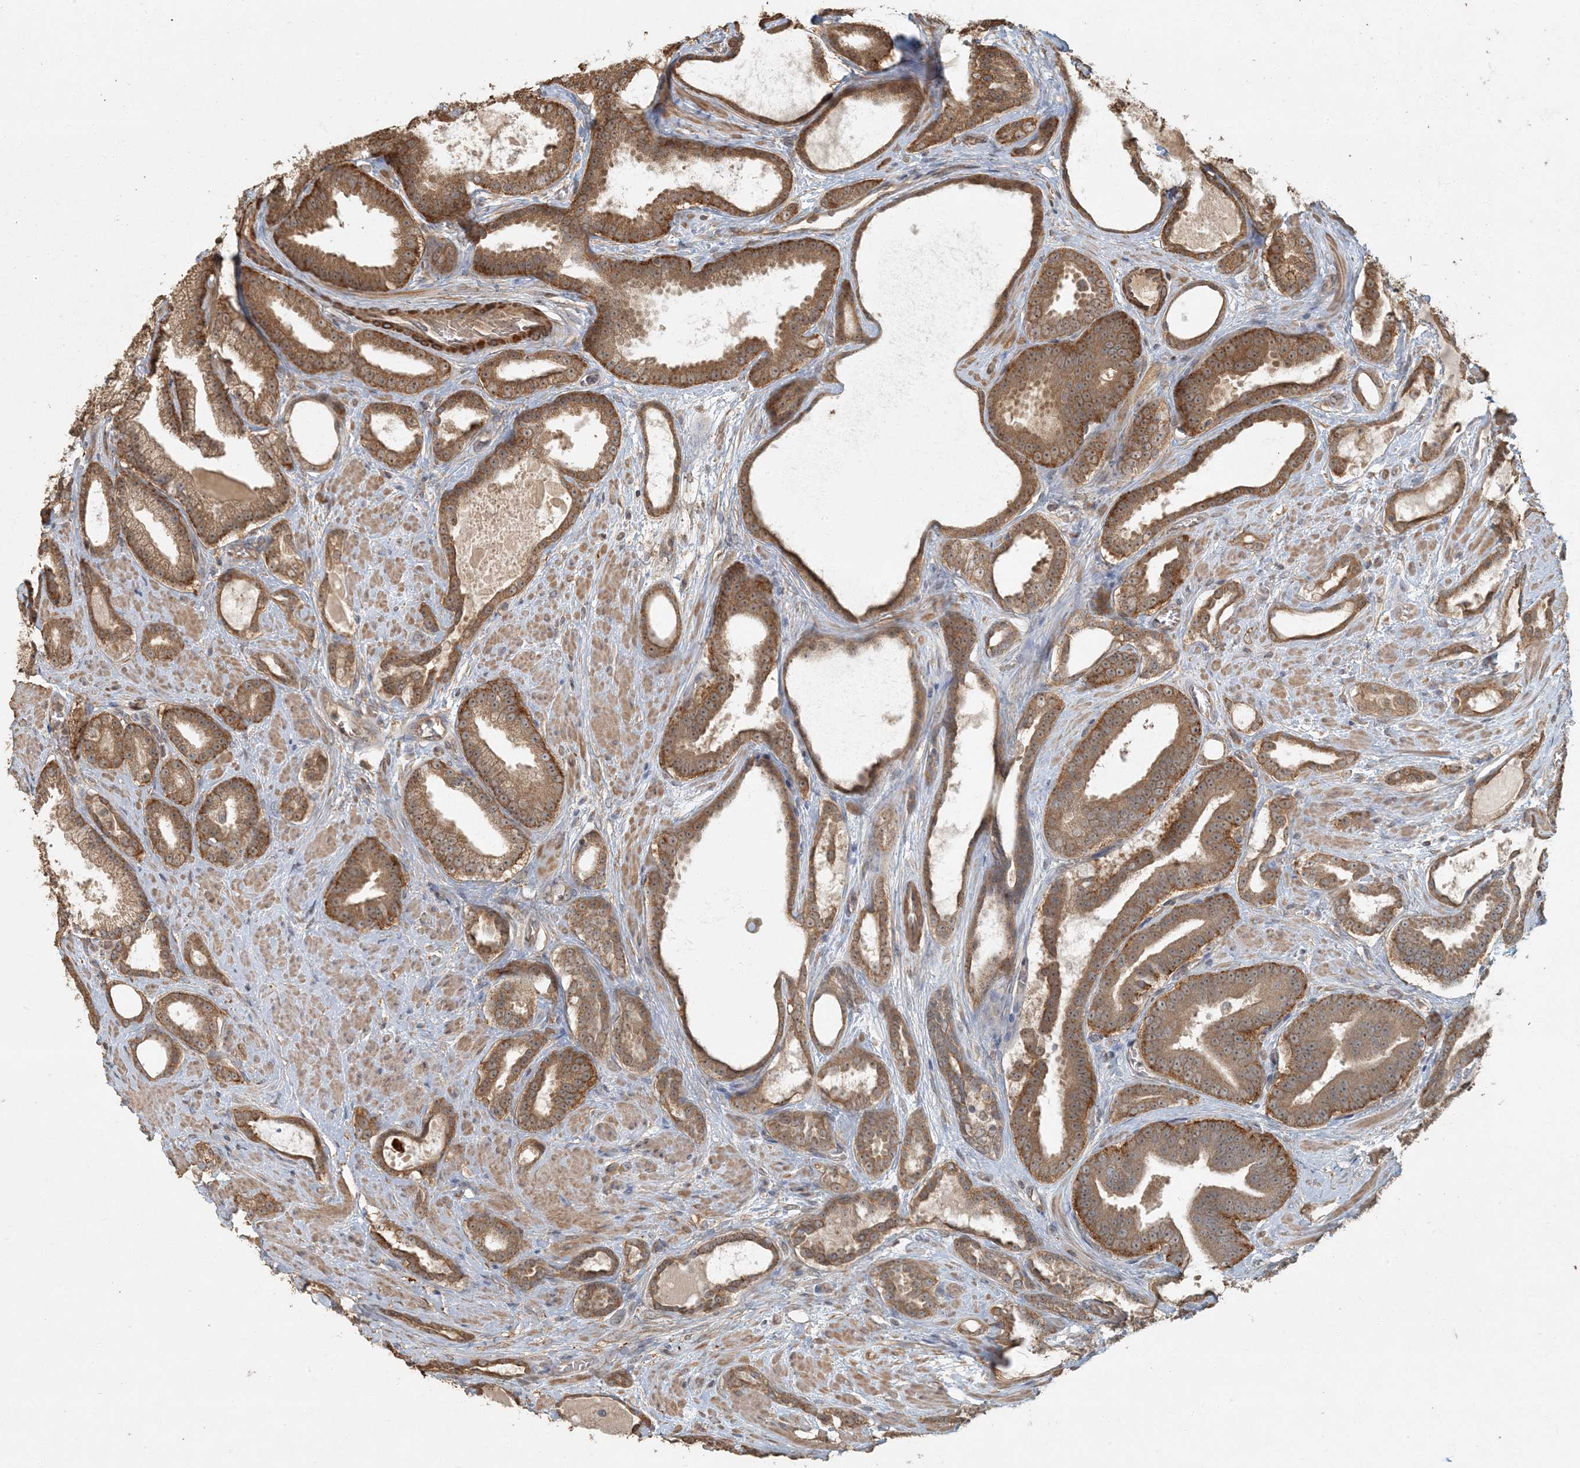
{"staining": {"intensity": "moderate", "quantity": ">75%", "location": "cytoplasmic/membranous"}, "tissue": "prostate cancer", "cell_type": "Tumor cells", "image_type": "cancer", "snomed": [{"axis": "morphology", "description": "Adenocarcinoma, High grade"}, {"axis": "topography", "description": "Prostate"}], "caption": "DAB immunohistochemical staining of prostate cancer shows moderate cytoplasmic/membranous protein expression in approximately >75% of tumor cells. (brown staining indicates protein expression, while blue staining denotes nuclei).", "gene": "AK9", "patient": {"sex": "male", "age": 60}}